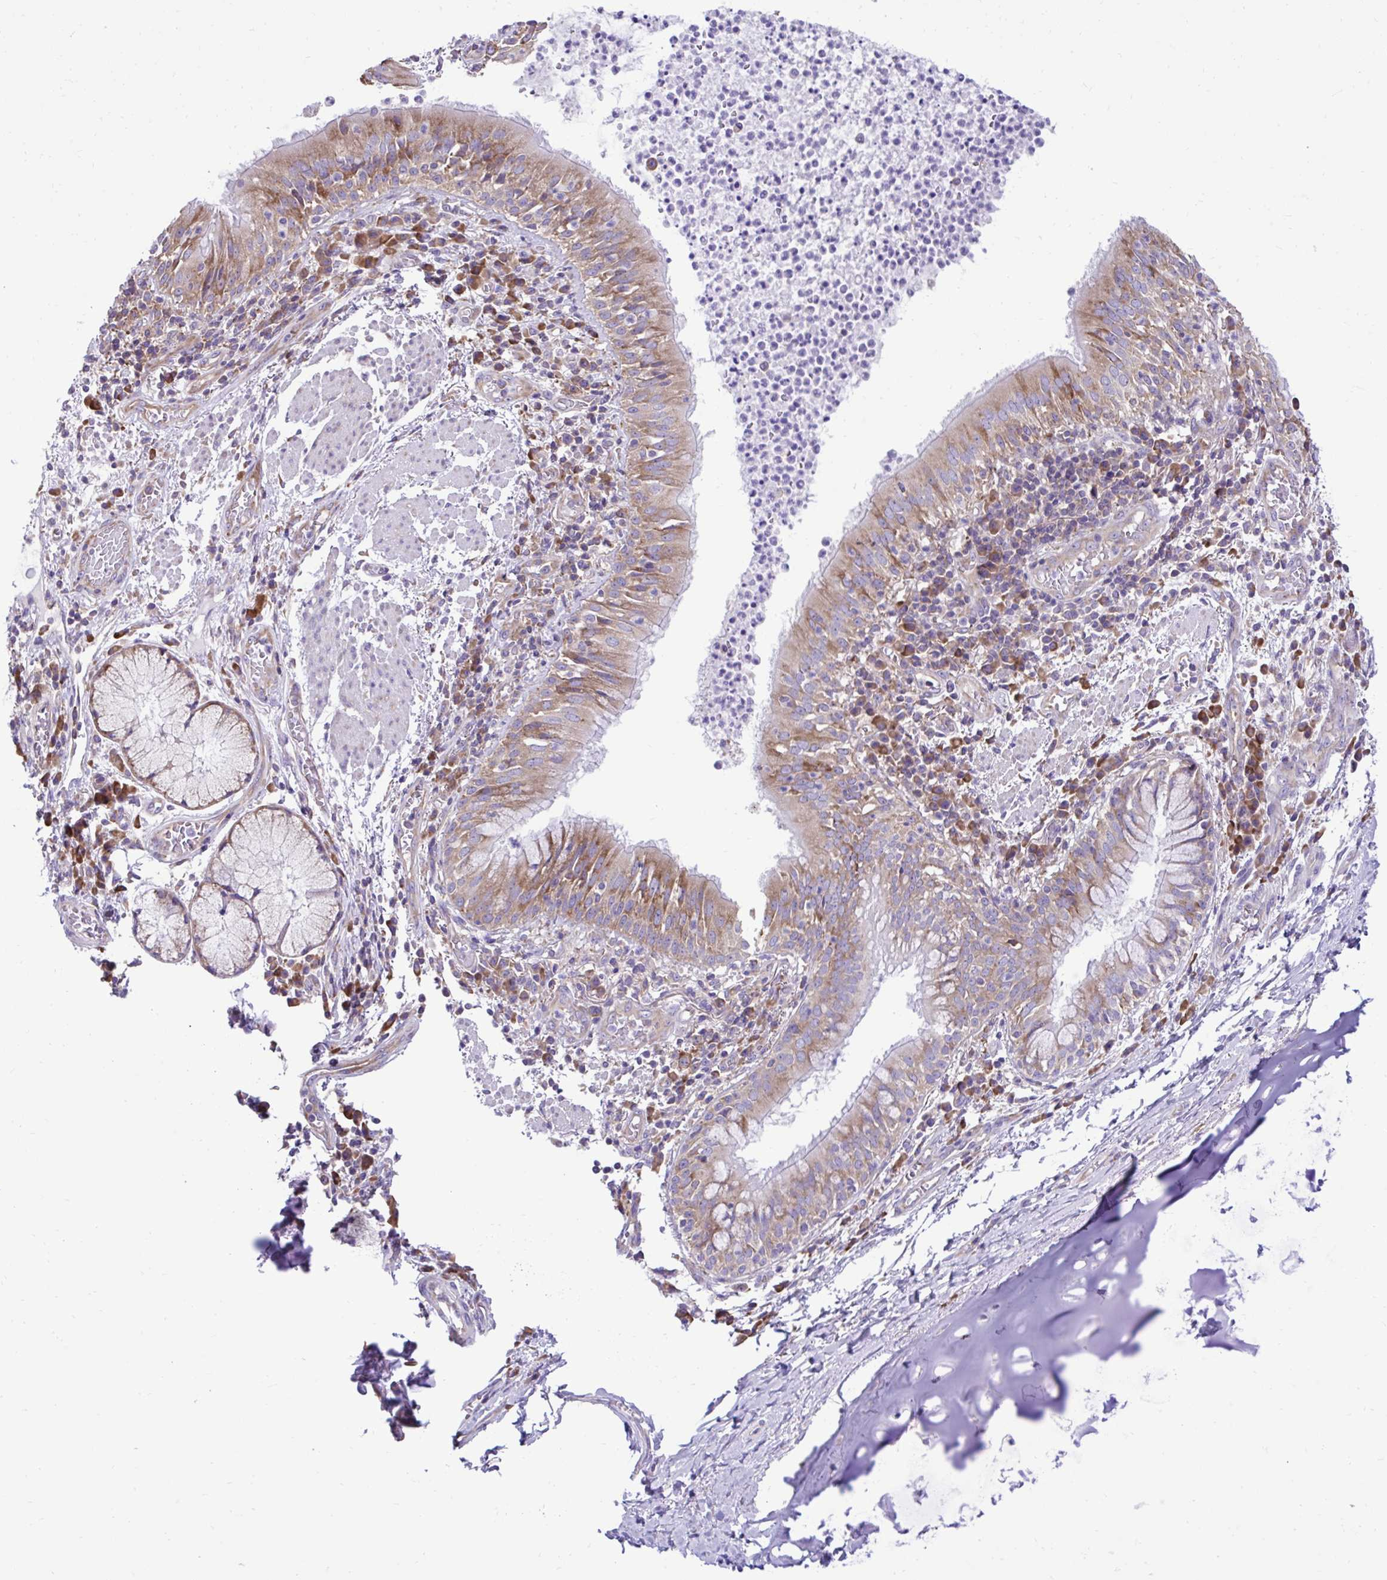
{"staining": {"intensity": "moderate", "quantity": ">75%", "location": "cytoplasmic/membranous"}, "tissue": "bronchus", "cell_type": "Respiratory epithelial cells", "image_type": "normal", "snomed": [{"axis": "morphology", "description": "Normal tissue, NOS"}, {"axis": "topography", "description": "Lymph node"}, {"axis": "topography", "description": "Bronchus"}], "caption": "Bronchus stained for a protein demonstrates moderate cytoplasmic/membranous positivity in respiratory epithelial cells. The protein of interest is stained brown, and the nuclei are stained in blue (DAB (3,3'-diaminobenzidine) IHC with brightfield microscopy, high magnification).", "gene": "RPL7", "patient": {"sex": "male", "age": 56}}